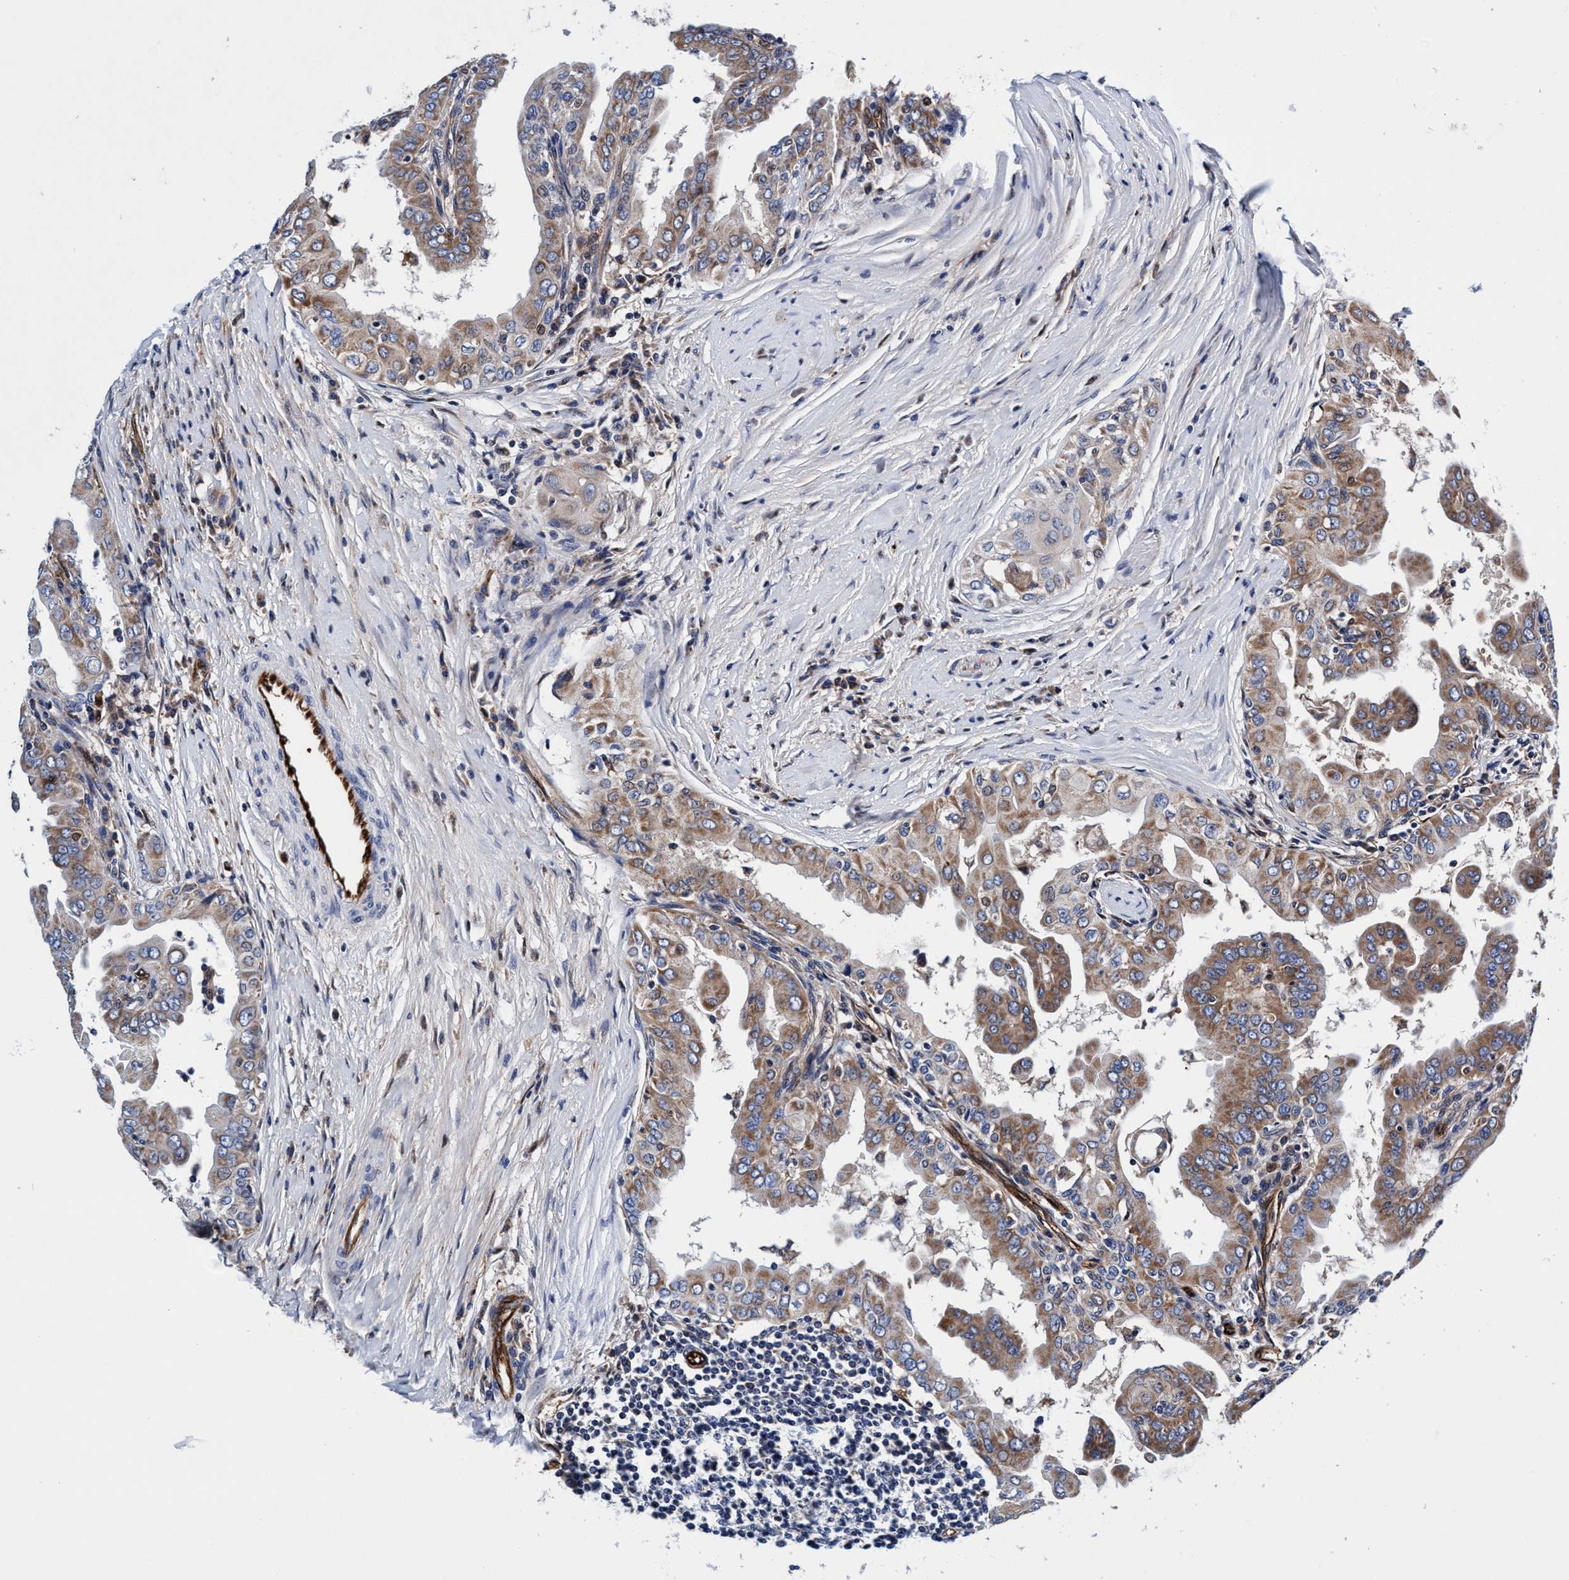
{"staining": {"intensity": "moderate", "quantity": ">75%", "location": "cytoplasmic/membranous"}, "tissue": "thyroid cancer", "cell_type": "Tumor cells", "image_type": "cancer", "snomed": [{"axis": "morphology", "description": "Papillary adenocarcinoma, NOS"}, {"axis": "topography", "description": "Thyroid gland"}], "caption": "A medium amount of moderate cytoplasmic/membranous staining is appreciated in approximately >75% of tumor cells in thyroid cancer tissue.", "gene": "UBALD2", "patient": {"sex": "male", "age": 33}}